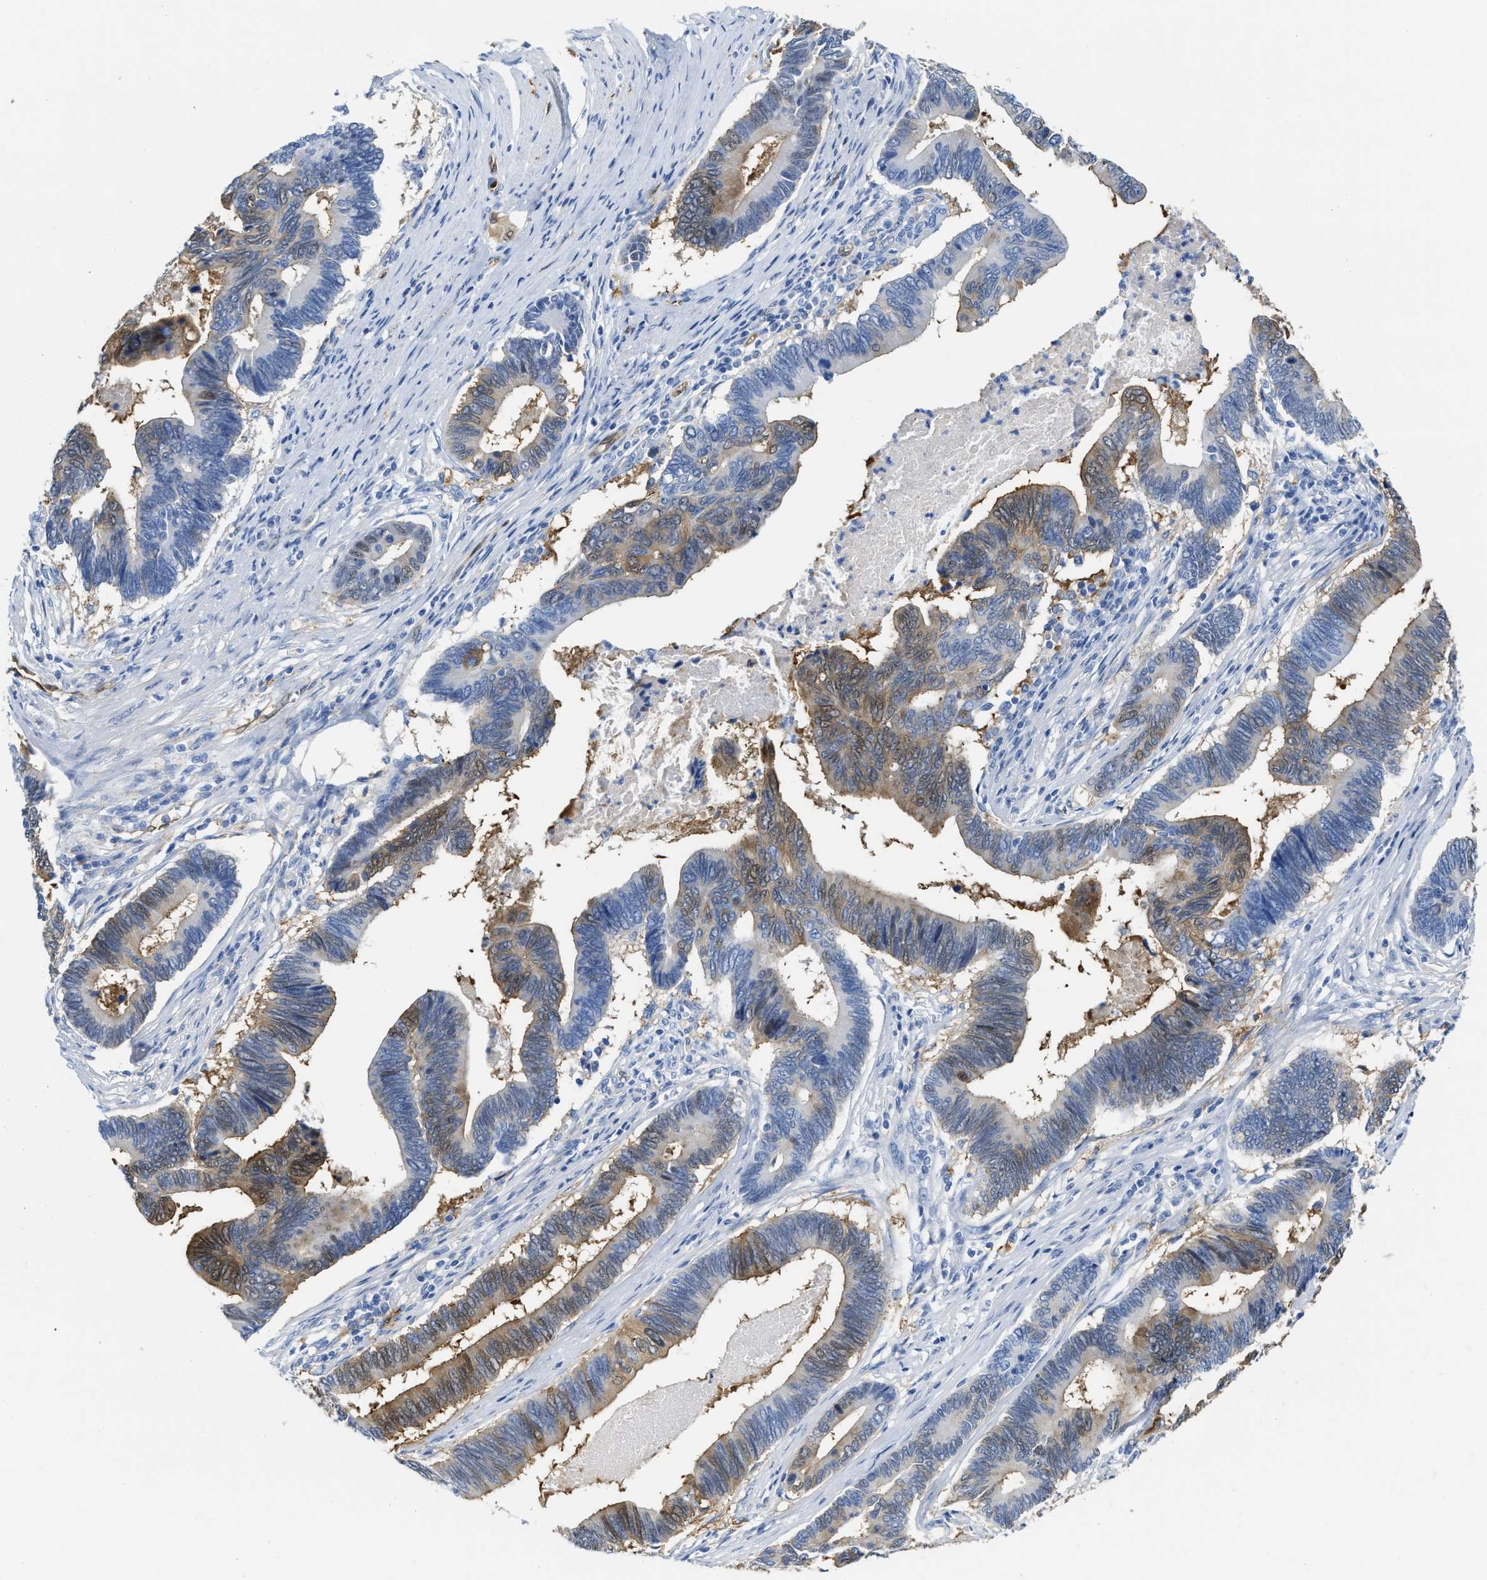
{"staining": {"intensity": "weak", "quantity": "25%-75%", "location": "cytoplasmic/membranous,nuclear"}, "tissue": "pancreatic cancer", "cell_type": "Tumor cells", "image_type": "cancer", "snomed": [{"axis": "morphology", "description": "Adenocarcinoma, NOS"}, {"axis": "topography", "description": "Pancreas"}], "caption": "Adenocarcinoma (pancreatic) stained for a protein (brown) displays weak cytoplasmic/membranous and nuclear positive positivity in approximately 25%-75% of tumor cells.", "gene": "ASS1", "patient": {"sex": "female", "age": 70}}